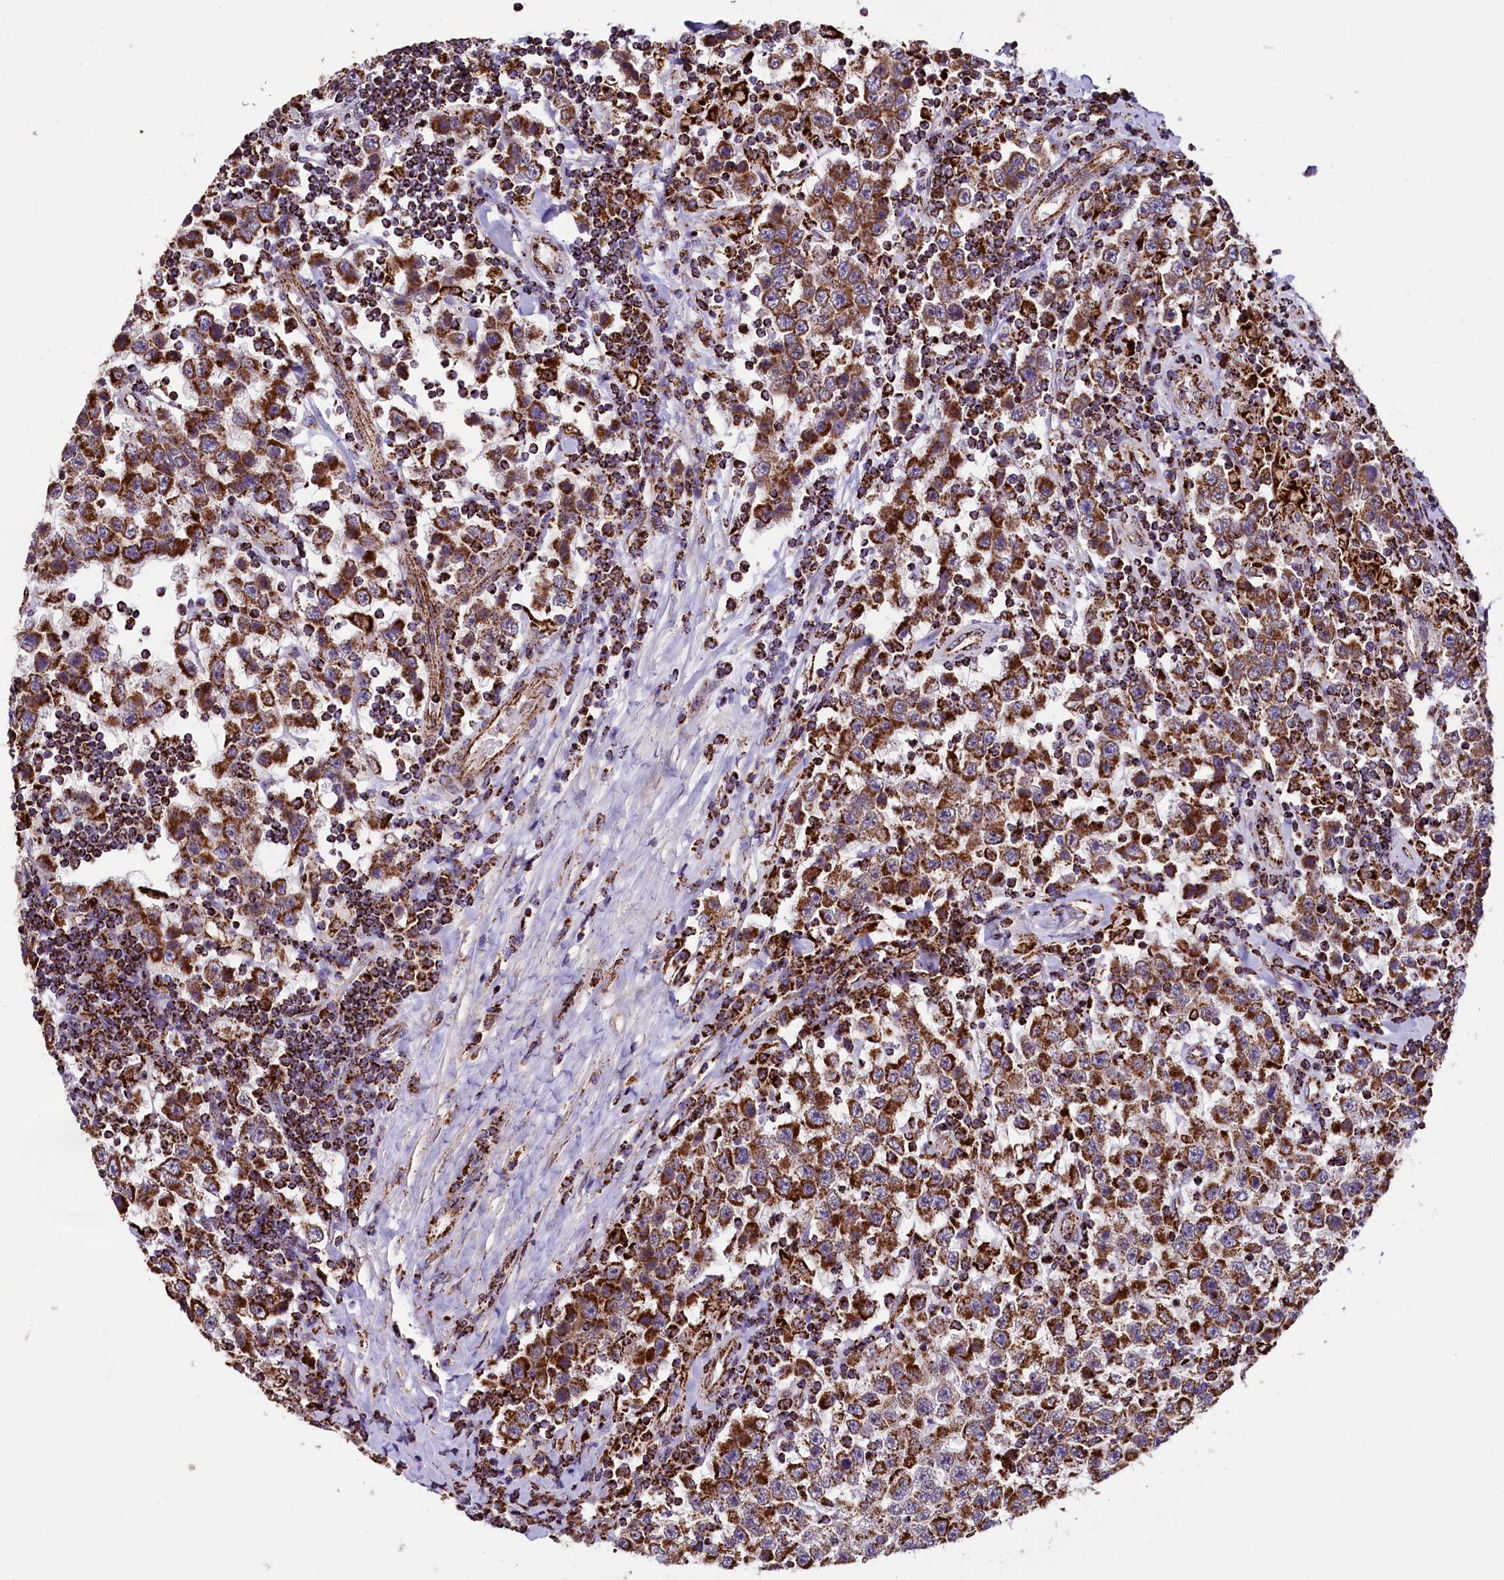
{"staining": {"intensity": "moderate", "quantity": ">75%", "location": "cytoplasmic/membranous"}, "tissue": "testis cancer", "cell_type": "Tumor cells", "image_type": "cancer", "snomed": [{"axis": "morphology", "description": "Normal tissue, NOS"}, {"axis": "morphology", "description": "Urothelial carcinoma, High grade"}, {"axis": "morphology", "description": "Seminoma, NOS"}, {"axis": "morphology", "description": "Carcinoma, Embryonal, NOS"}, {"axis": "topography", "description": "Urinary bladder"}, {"axis": "topography", "description": "Testis"}], "caption": "About >75% of tumor cells in human testis cancer exhibit moderate cytoplasmic/membranous protein staining as visualized by brown immunohistochemical staining.", "gene": "KLC2", "patient": {"sex": "male", "age": 41}}